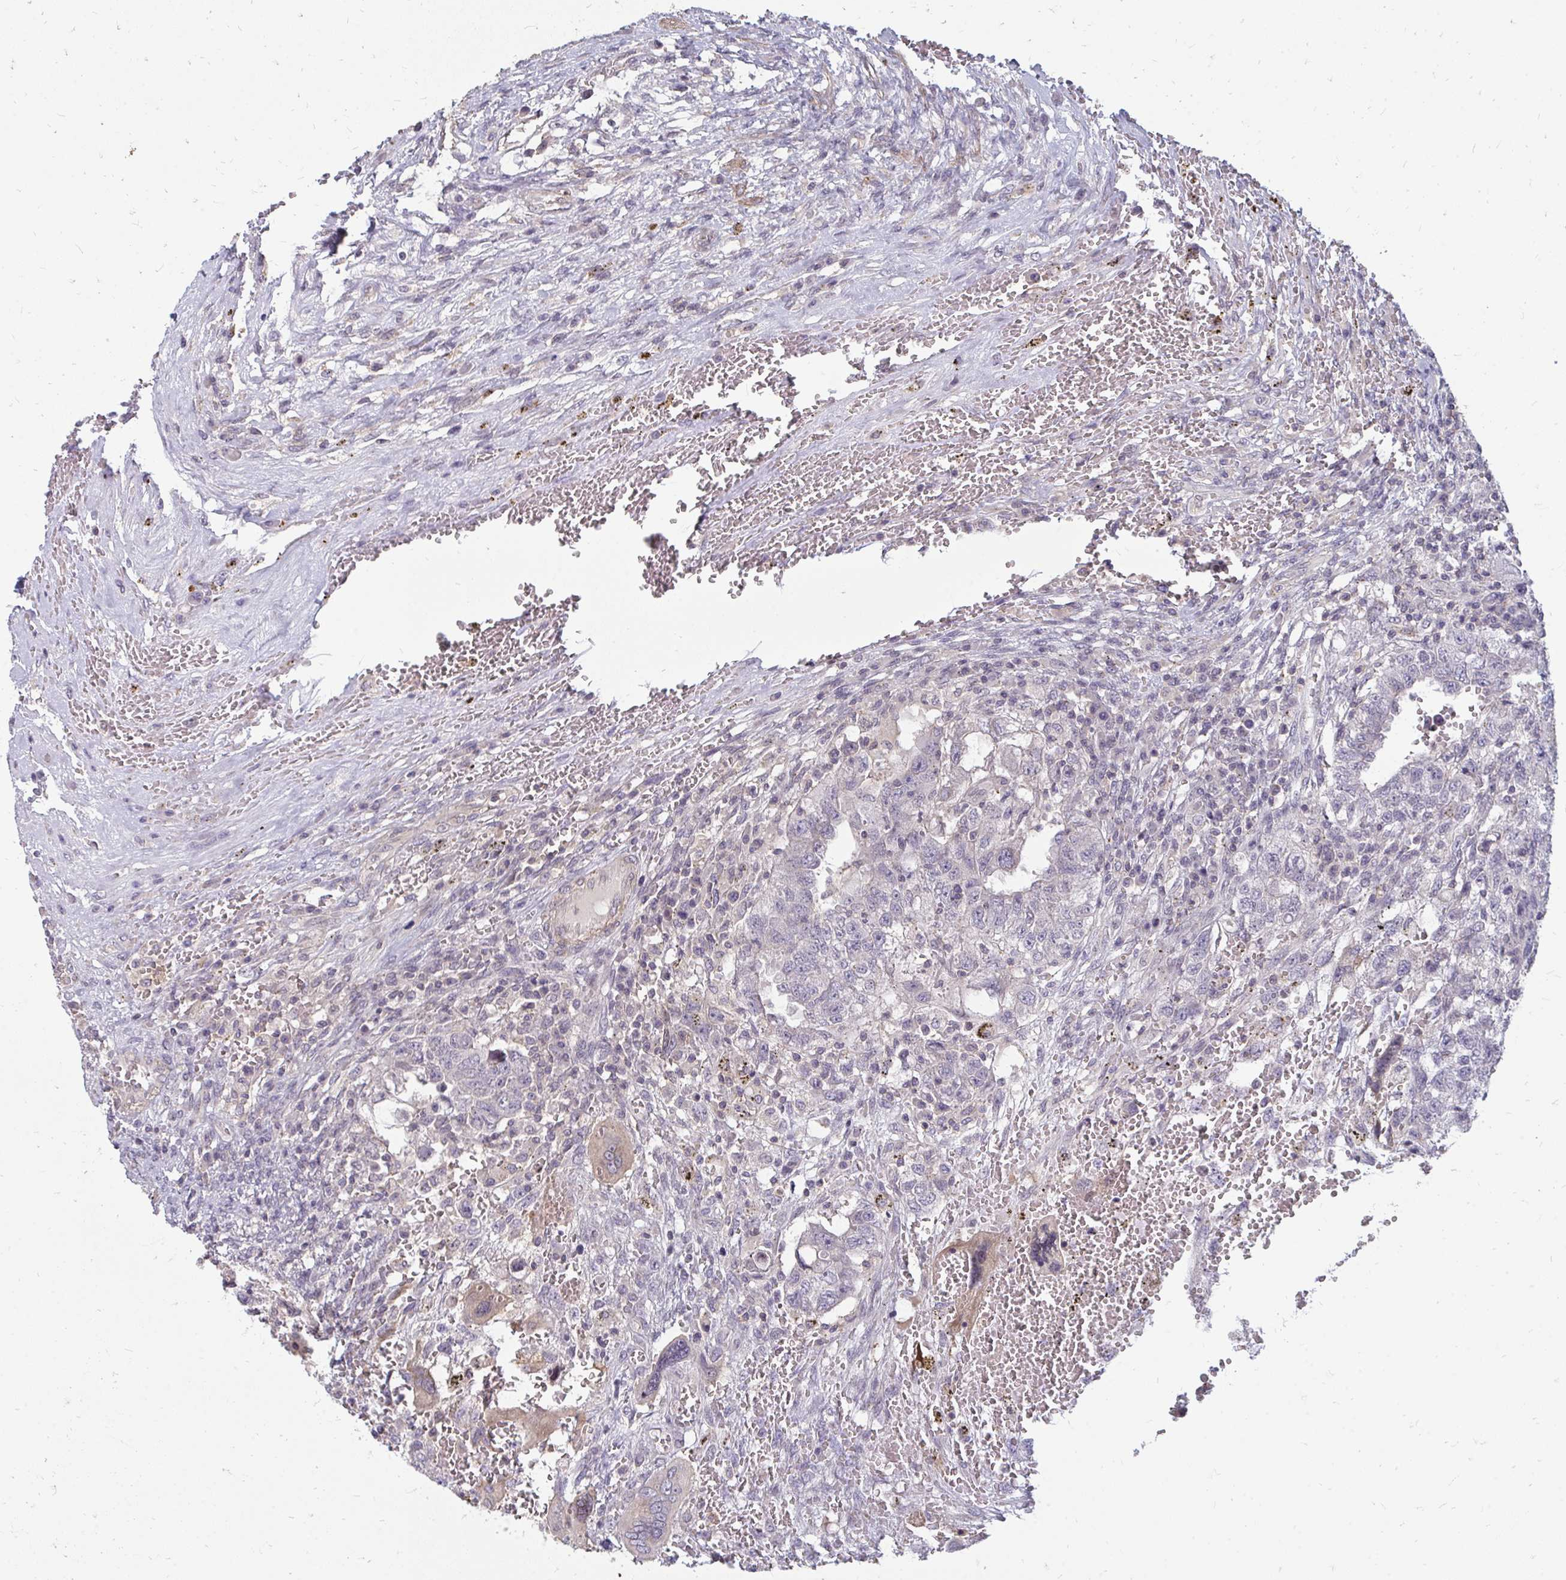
{"staining": {"intensity": "negative", "quantity": "none", "location": "none"}, "tissue": "testis cancer", "cell_type": "Tumor cells", "image_type": "cancer", "snomed": [{"axis": "morphology", "description": "Carcinoma, Embryonal, NOS"}, {"axis": "topography", "description": "Testis"}], "caption": "Photomicrograph shows no protein staining in tumor cells of testis cancer (embryonal carcinoma) tissue. (Stains: DAB (3,3'-diaminobenzidine) immunohistochemistry with hematoxylin counter stain, Microscopy: brightfield microscopy at high magnification).", "gene": "GPC5", "patient": {"sex": "male", "age": 26}}